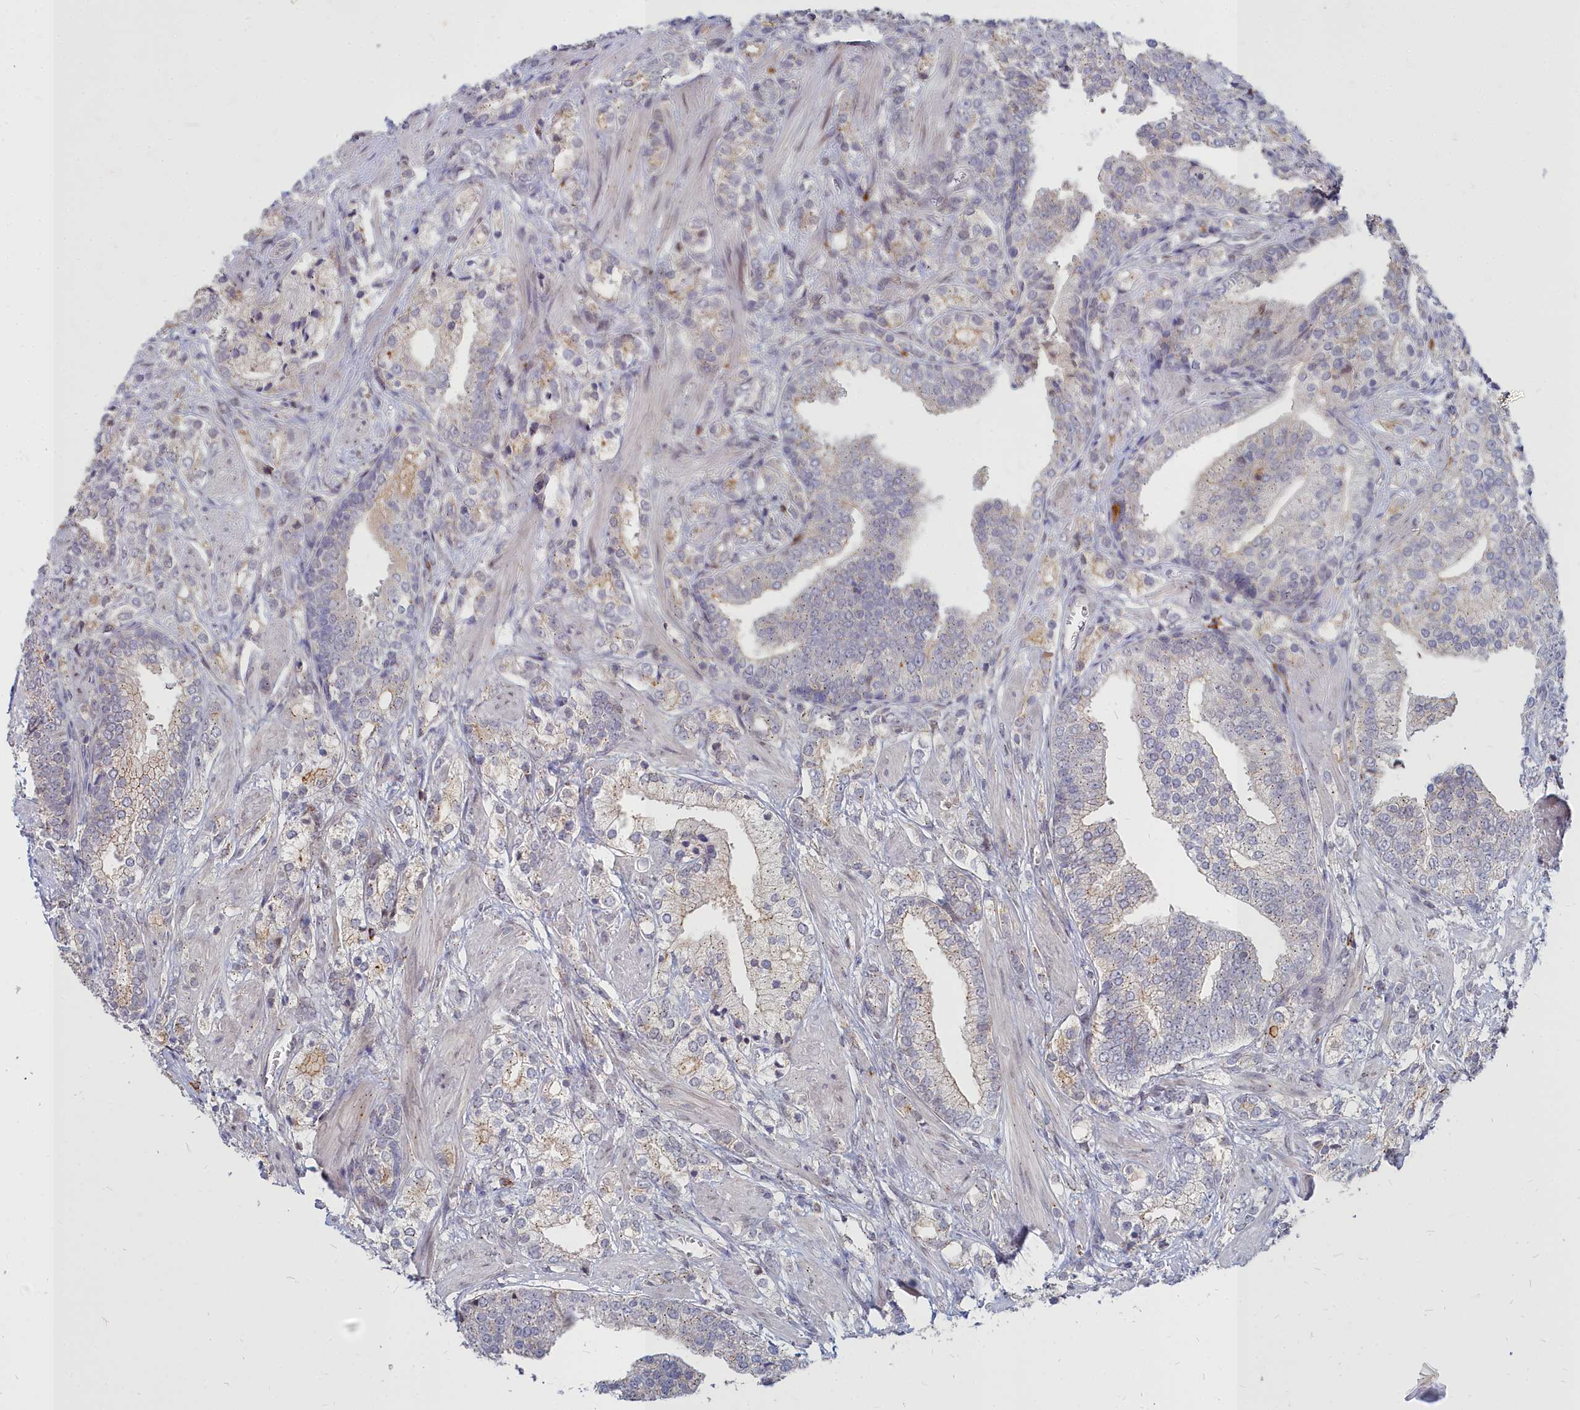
{"staining": {"intensity": "weak", "quantity": "<25%", "location": "cytoplasmic/membranous"}, "tissue": "prostate cancer", "cell_type": "Tumor cells", "image_type": "cancer", "snomed": [{"axis": "morphology", "description": "Adenocarcinoma, High grade"}, {"axis": "topography", "description": "Prostate"}], "caption": "Image shows no protein expression in tumor cells of prostate high-grade adenocarcinoma tissue. Nuclei are stained in blue.", "gene": "NOXA1", "patient": {"sex": "male", "age": 50}}